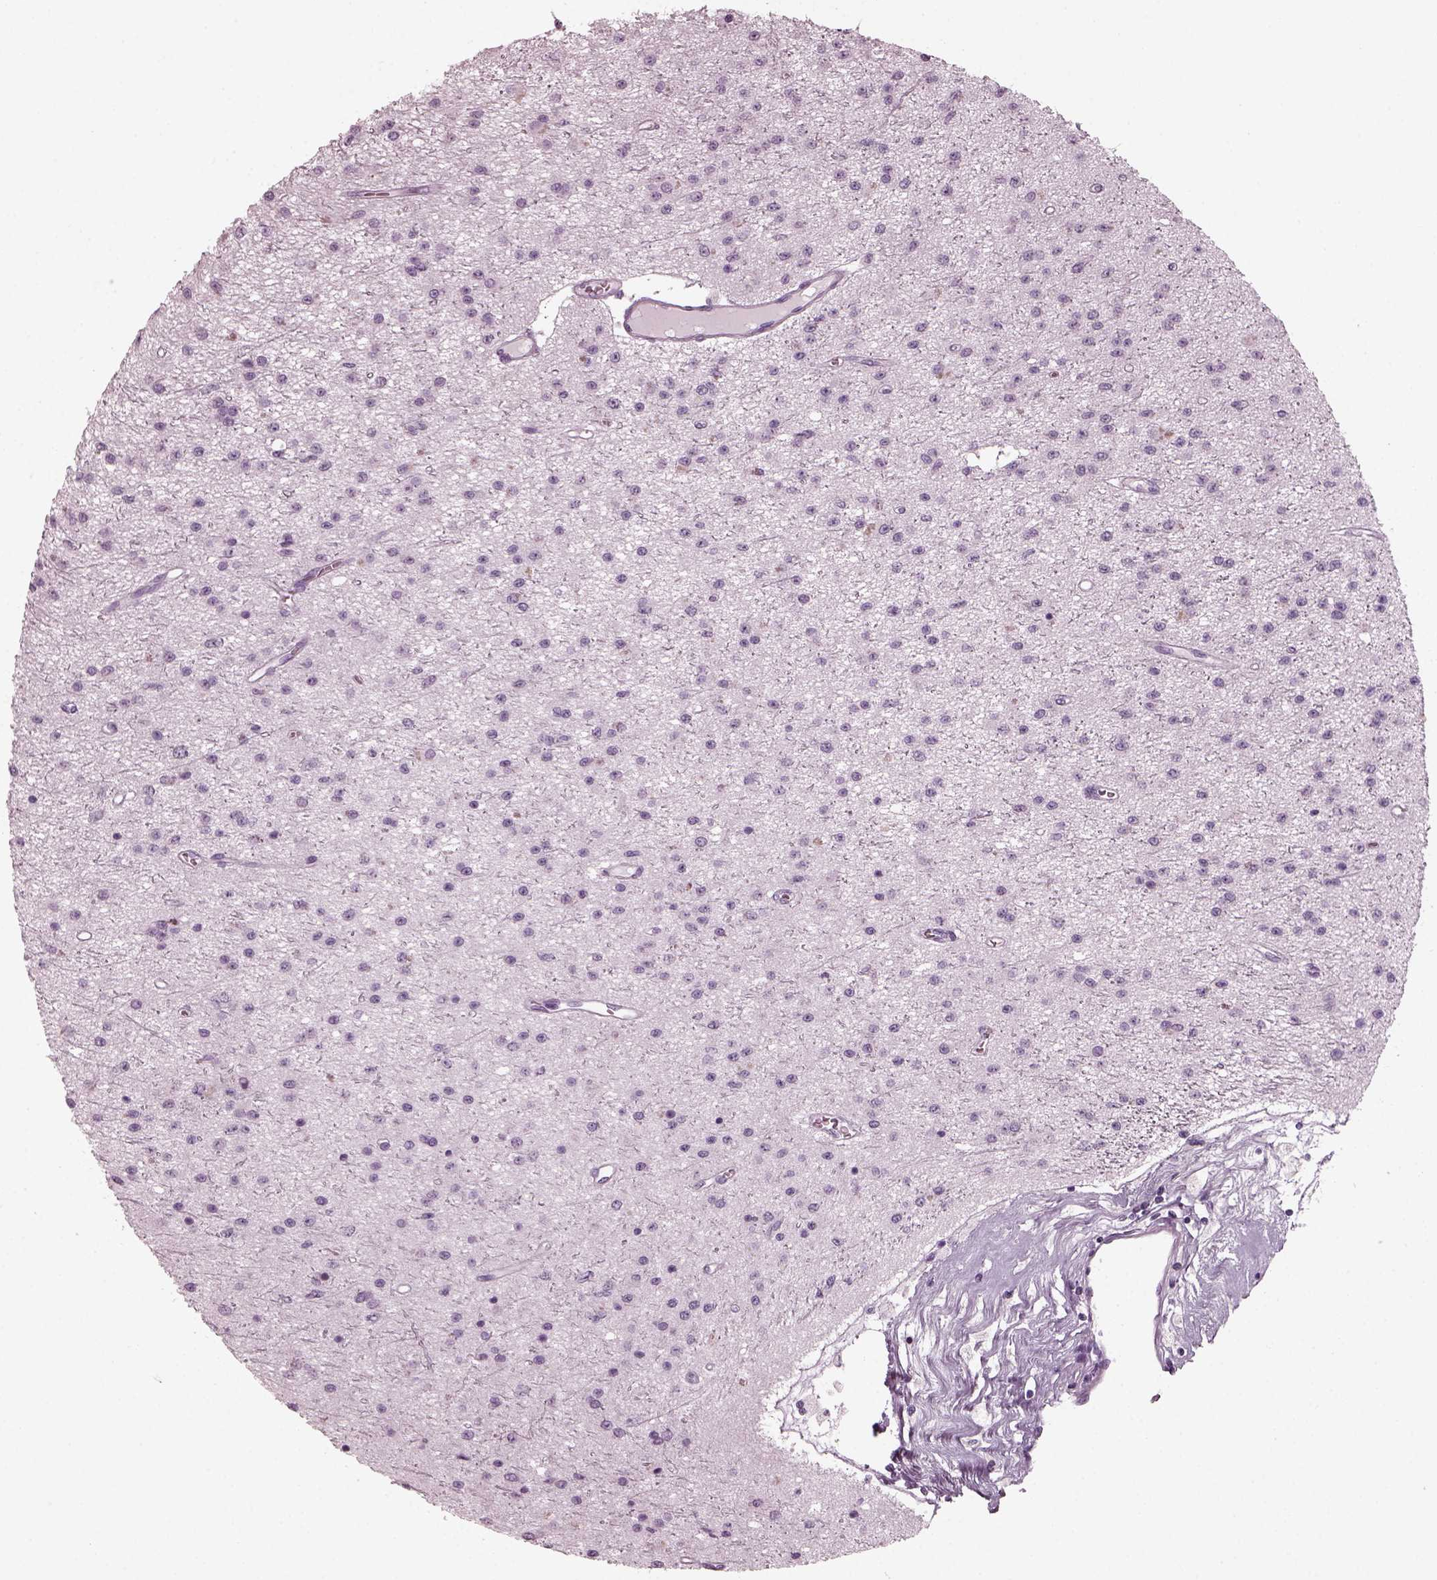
{"staining": {"intensity": "negative", "quantity": "none", "location": "none"}, "tissue": "glioma", "cell_type": "Tumor cells", "image_type": "cancer", "snomed": [{"axis": "morphology", "description": "Glioma, malignant, Low grade"}, {"axis": "topography", "description": "Brain"}], "caption": "A photomicrograph of human malignant glioma (low-grade) is negative for staining in tumor cells. (DAB immunohistochemistry (IHC), high magnification).", "gene": "RCVRN", "patient": {"sex": "female", "age": 45}}